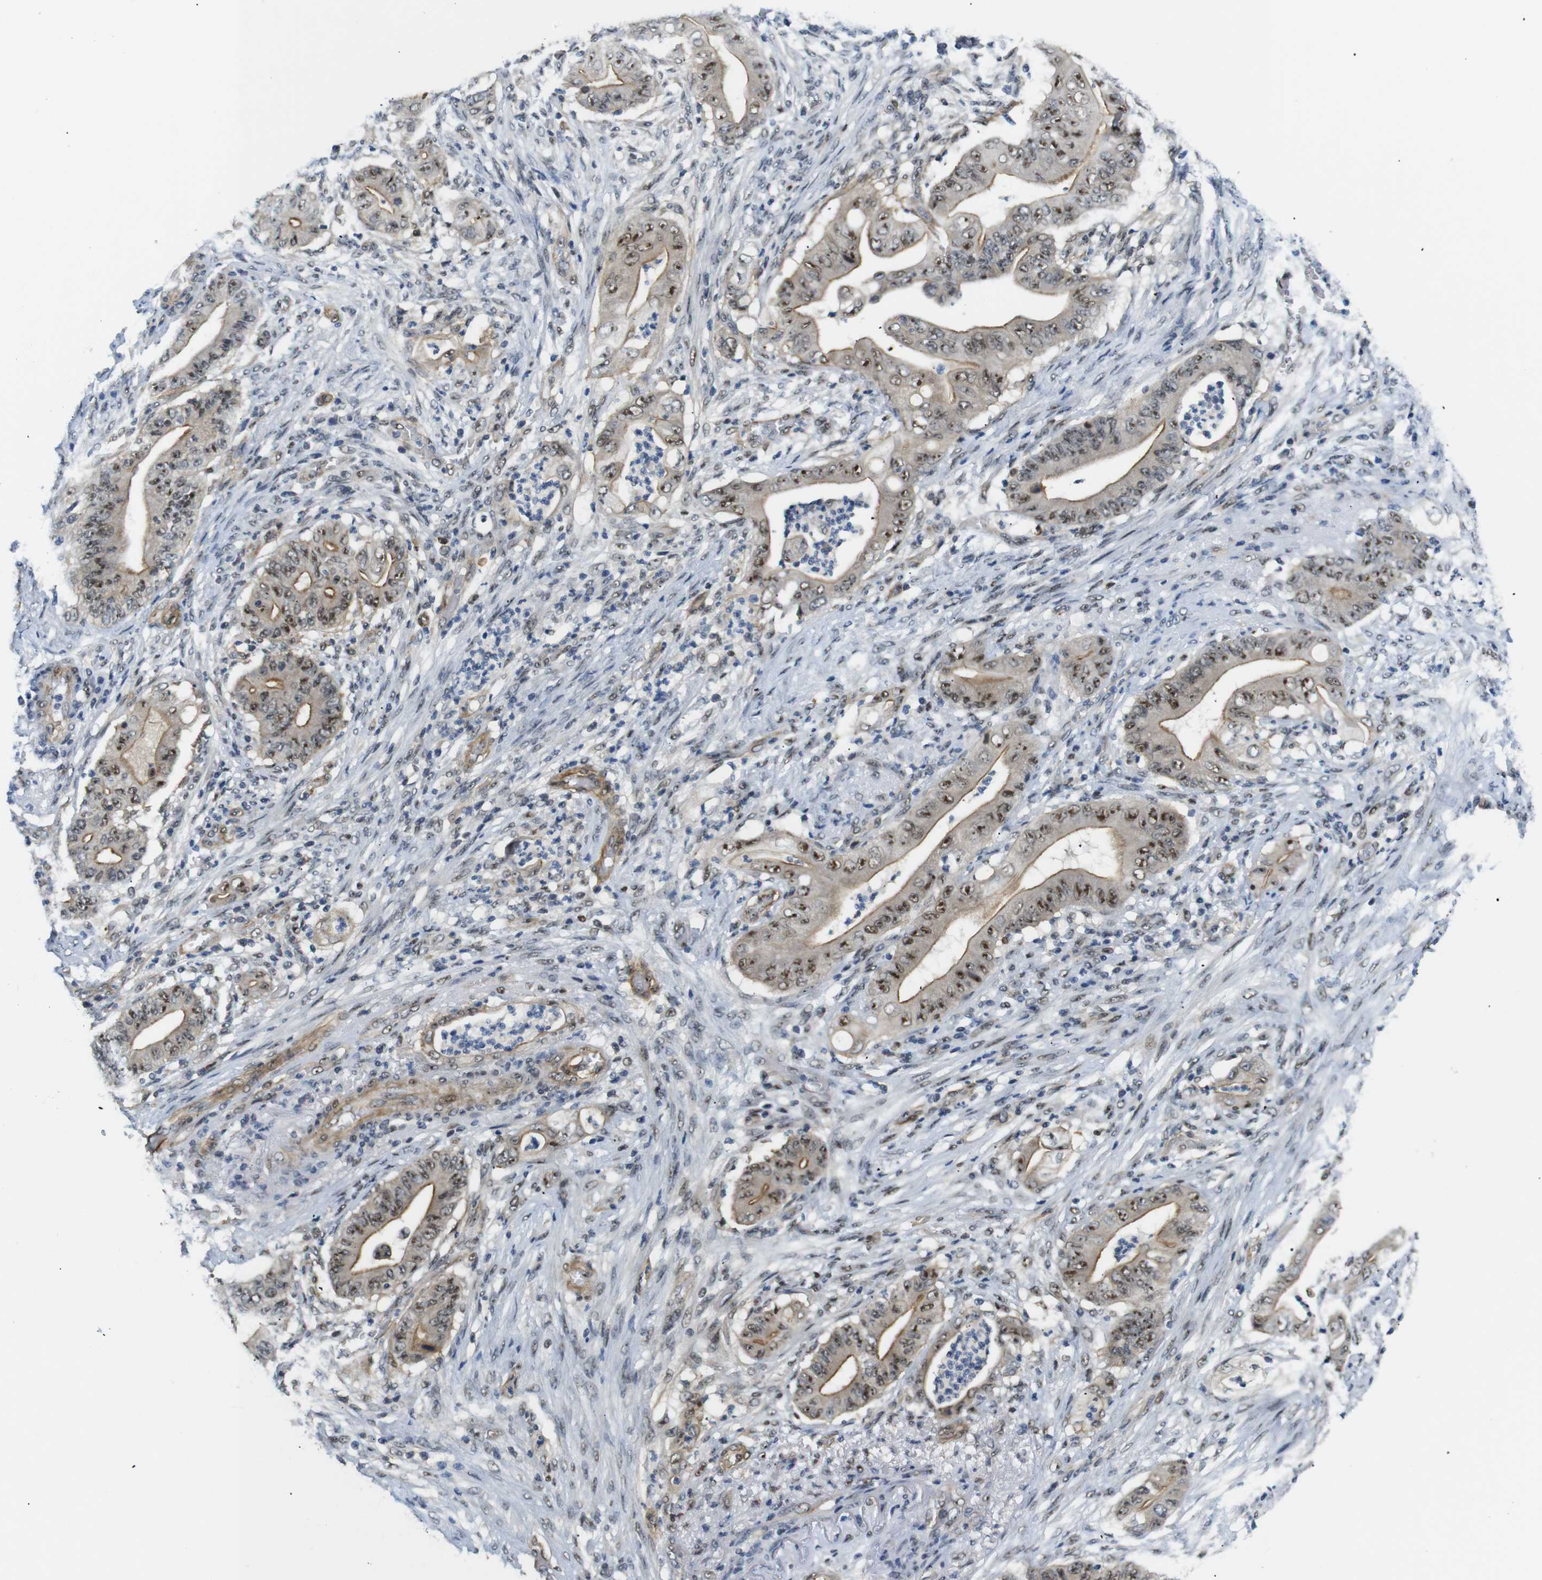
{"staining": {"intensity": "moderate", "quantity": ">75%", "location": "nuclear"}, "tissue": "stomach cancer", "cell_type": "Tumor cells", "image_type": "cancer", "snomed": [{"axis": "morphology", "description": "Adenocarcinoma, NOS"}, {"axis": "topography", "description": "Stomach"}], "caption": "An image showing moderate nuclear staining in approximately >75% of tumor cells in stomach cancer, as visualized by brown immunohistochemical staining.", "gene": "PARN", "patient": {"sex": "female", "age": 73}}